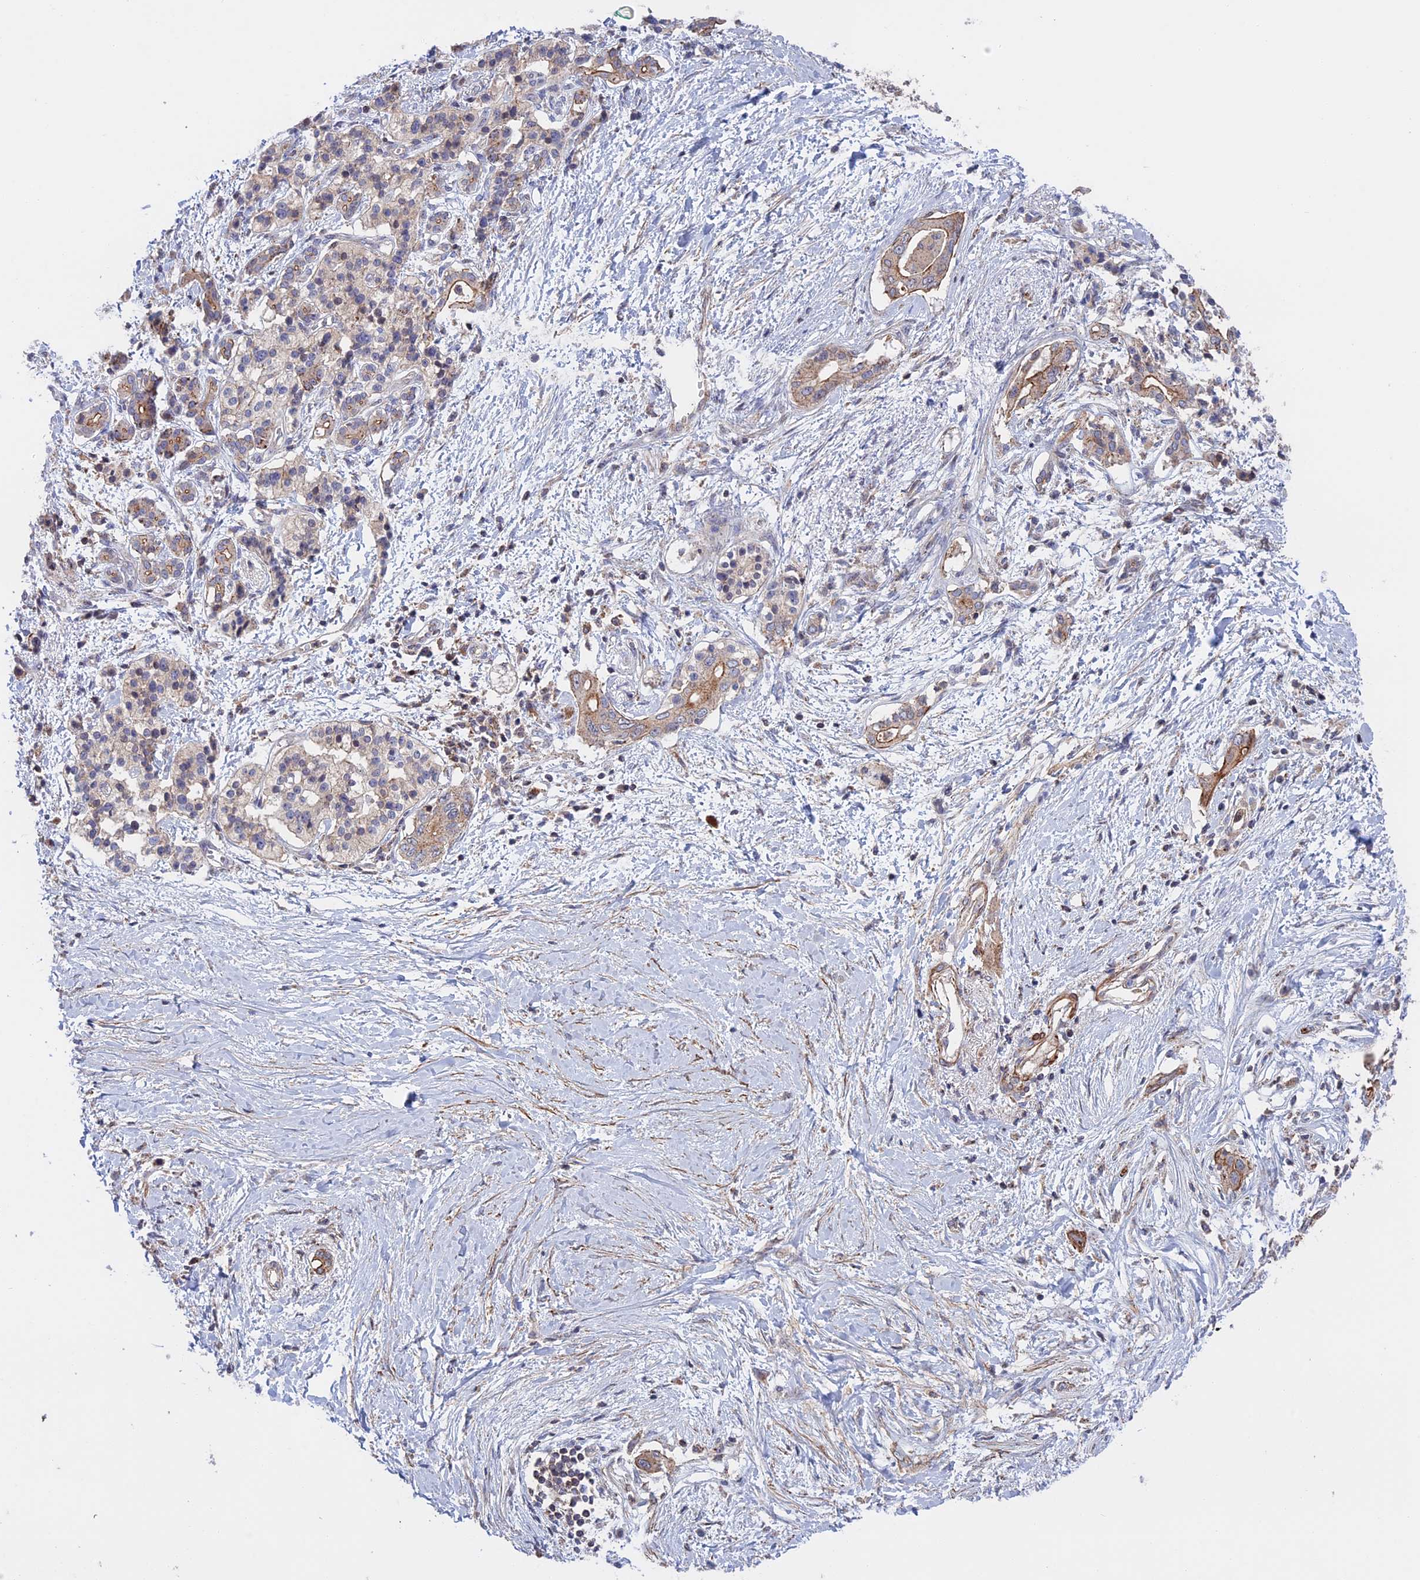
{"staining": {"intensity": "weak", "quantity": ">75%", "location": "cytoplasmic/membranous"}, "tissue": "pancreatic cancer", "cell_type": "Tumor cells", "image_type": "cancer", "snomed": [{"axis": "morphology", "description": "Normal tissue, NOS"}, {"axis": "morphology", "description": "Adenocarcinoma, NOS"}, {"axis": "topography", "description": "Pancreas"}, {"axis": "topography", "description": "Peripheral nerve tissue"}], "caption": "This image reveals adenocarcinoma (pancreatic) stained with immunohistochemistry to label a protein in brown. The cytoplasmic/membranous of tumor cells show weak positivity for the protein. Nuclei are counter-stained blue.", "gene": "LYPD5", "patient": {"sex": "male", "age": 59}}